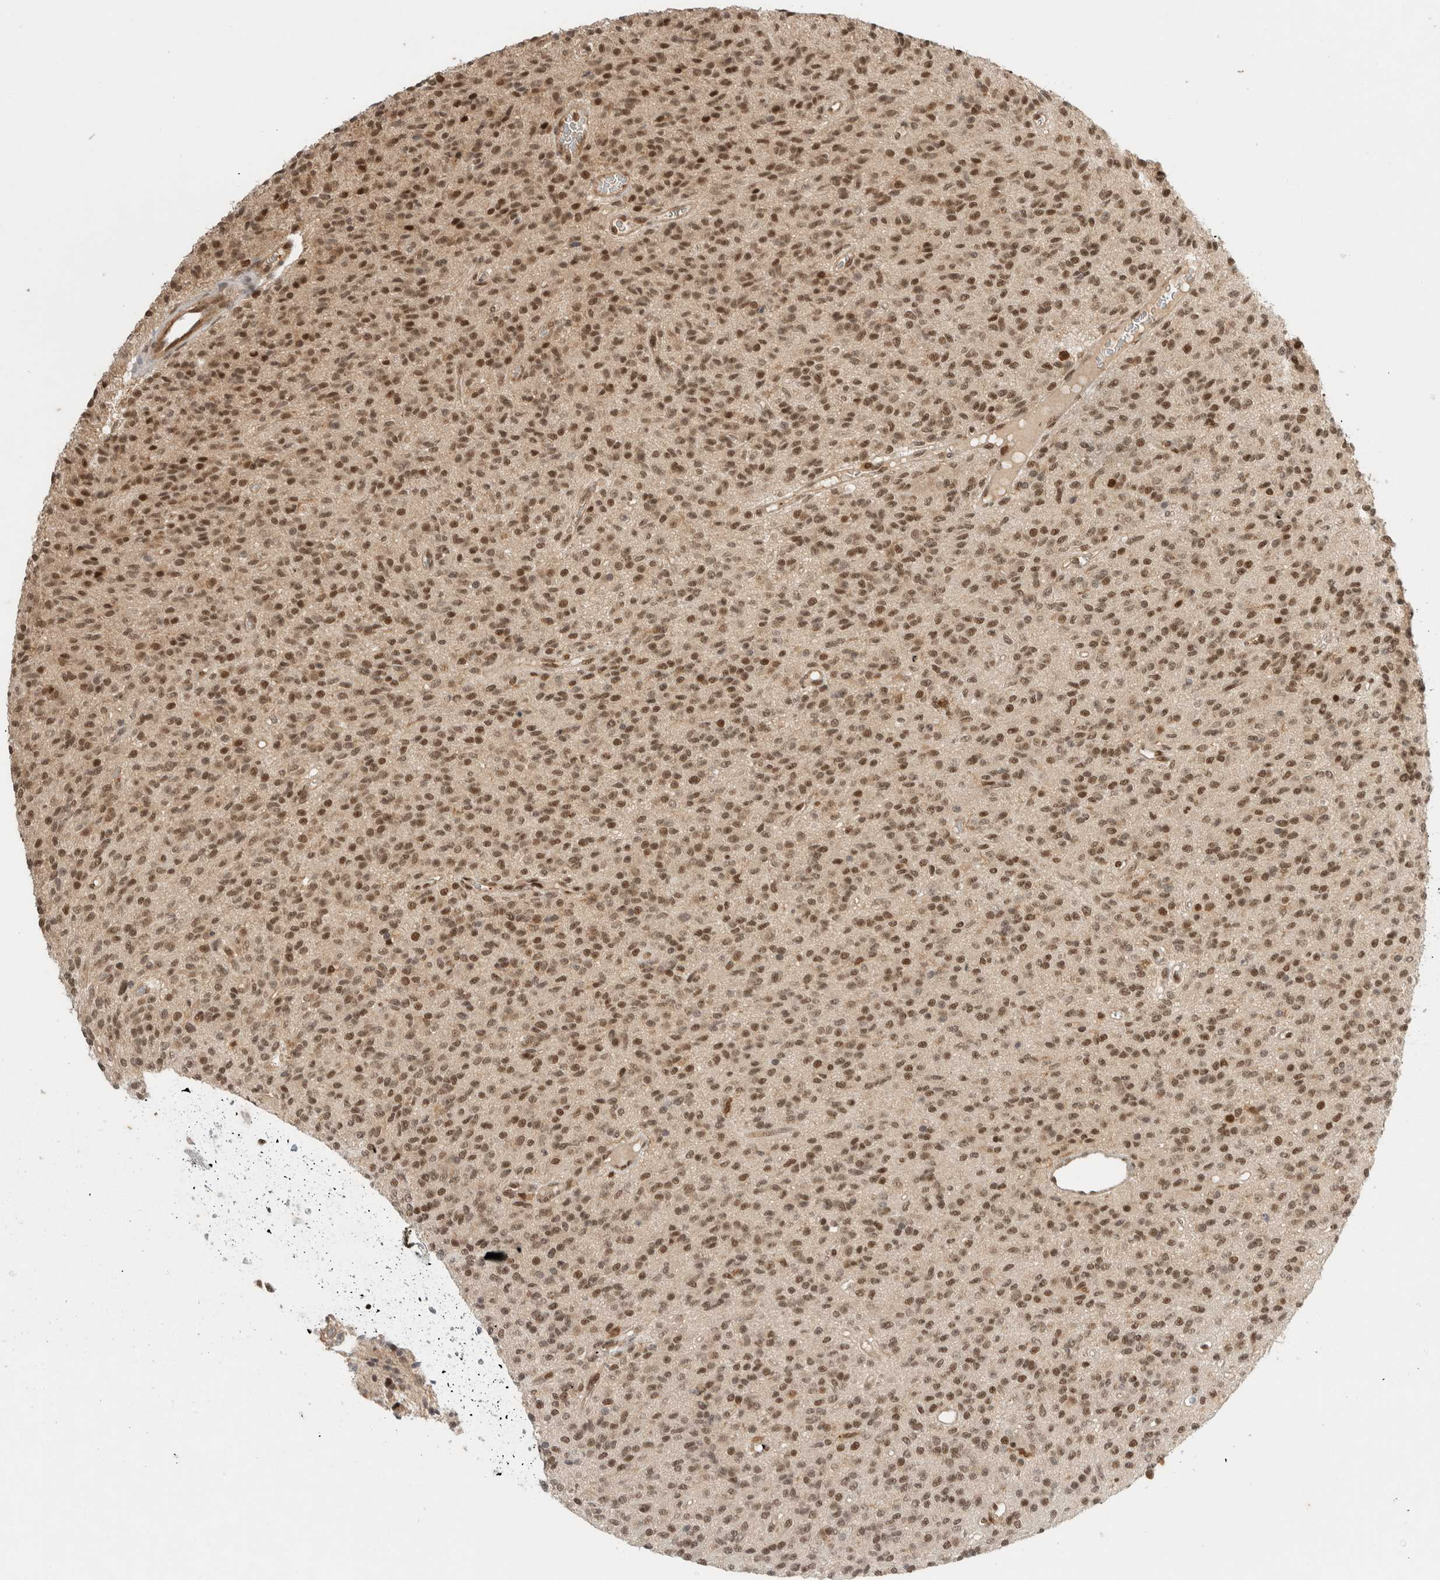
{"staining": {"intensity": "moderate", "quantity": ">75%", "location": "nuclear"}, "tissue": "glioma", "cell_type": "Tumor cells", "image_type": "cancer", "snomed": [{"axis": "morphology", "description": "Glioma, malignant, High grade"}, {"axis": "topography", "description": "Brain"}], "caption": "Protein expression analysis of glioma demonstrates moderate nuclear expression in approximately >75% of tumor cells. Immunohistochemistry stains the protein of interest in brown and the nuclei are stained blue.", "gene": "SNRNP40", "patient": {"sex": "male", "age": 34}}